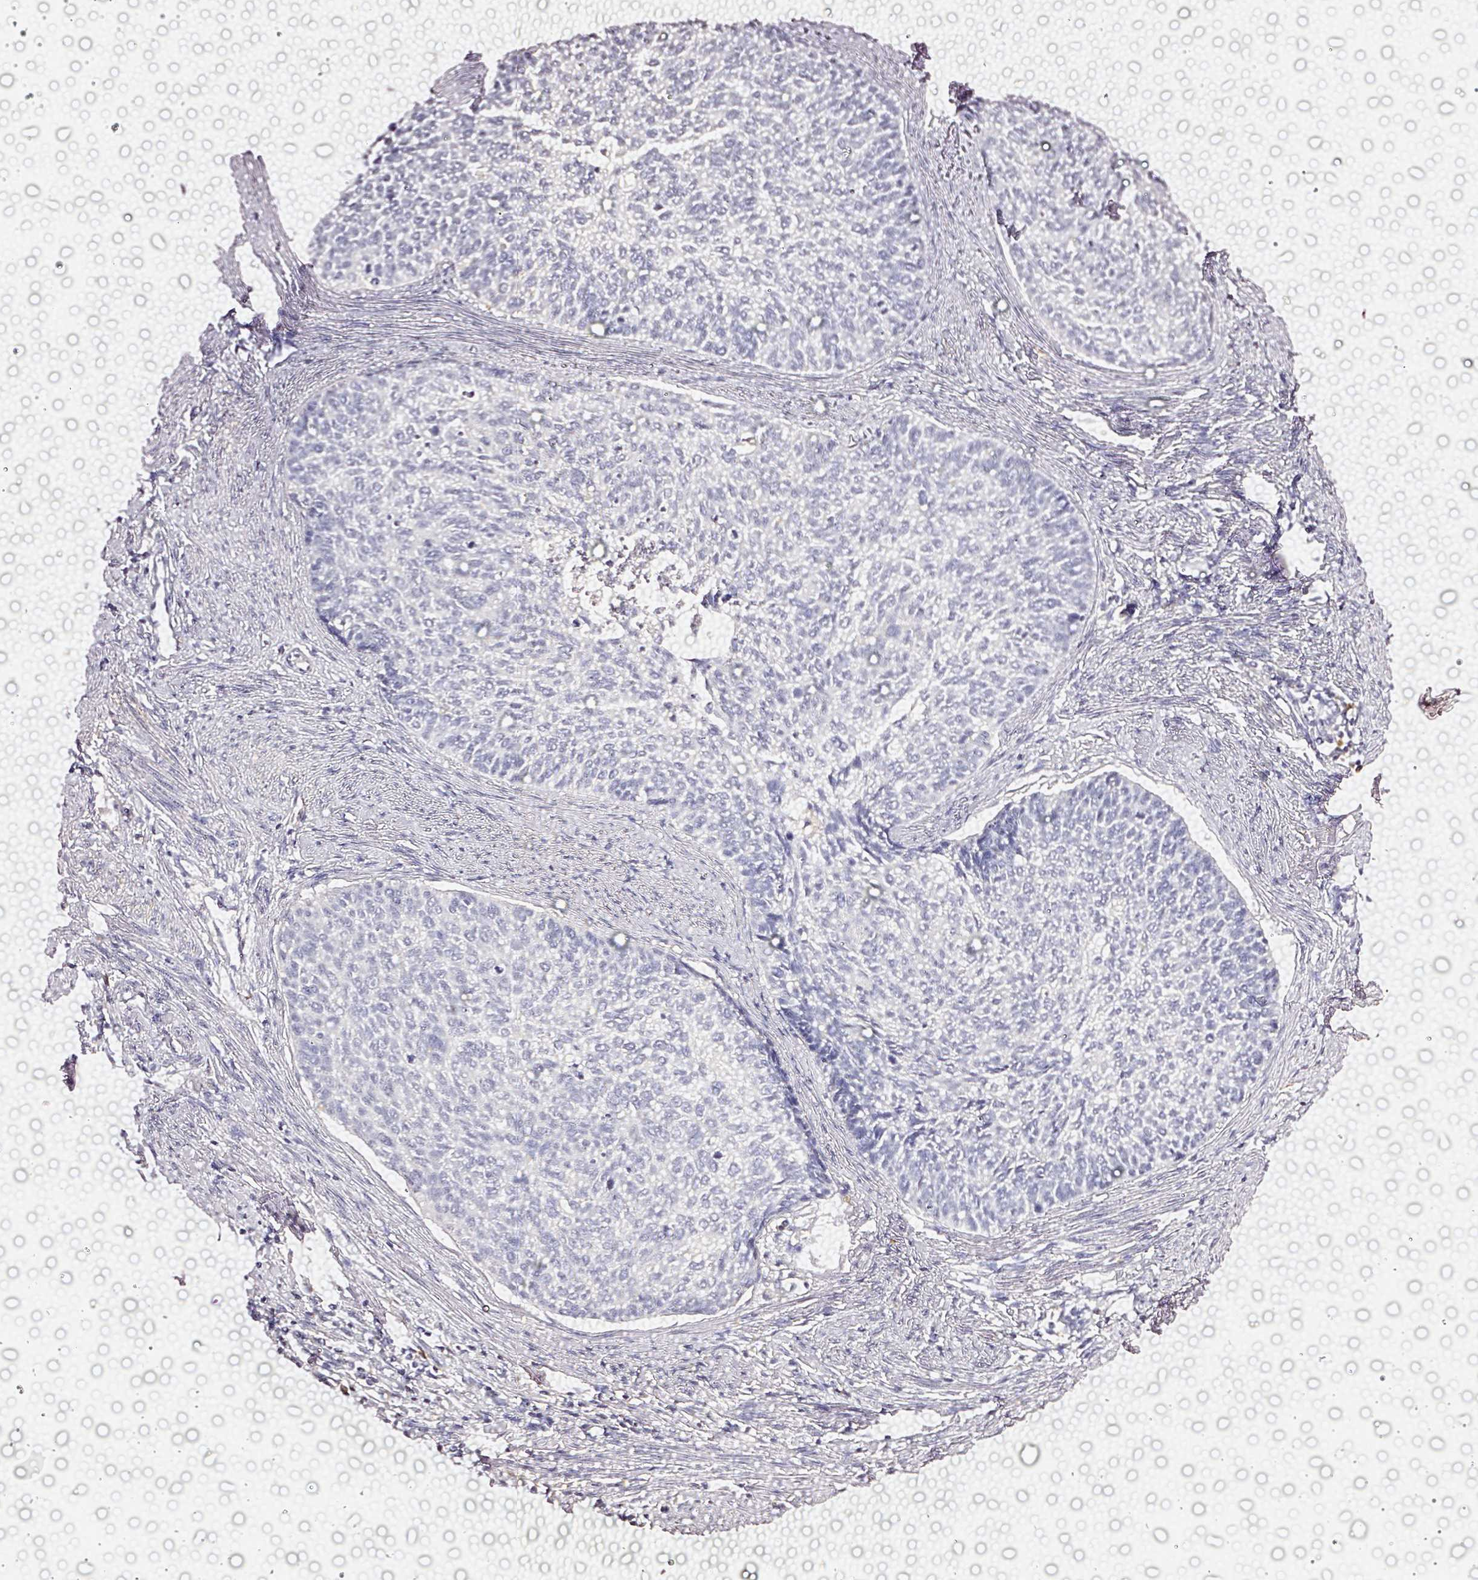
{"staining": {"intensity": "negative", "quantity": "none", "location": "none"}, "tissue": "cervical cancer", "cell_type": "Tumor cells", "image_type": "cancer", "snomed": [{"axis": "morphology", "description": "Squamous cell carcinoma, NOS"}, {"axis": "topography", "description": "Cervix"}], "caption": "Human squamous cell carcinoma (cervical) stained for a protein using immunohistochemistry shows no positivity in tumor cells.", "gene": "CYB561A3", "patient": {"sex": "female", "age": 55}}